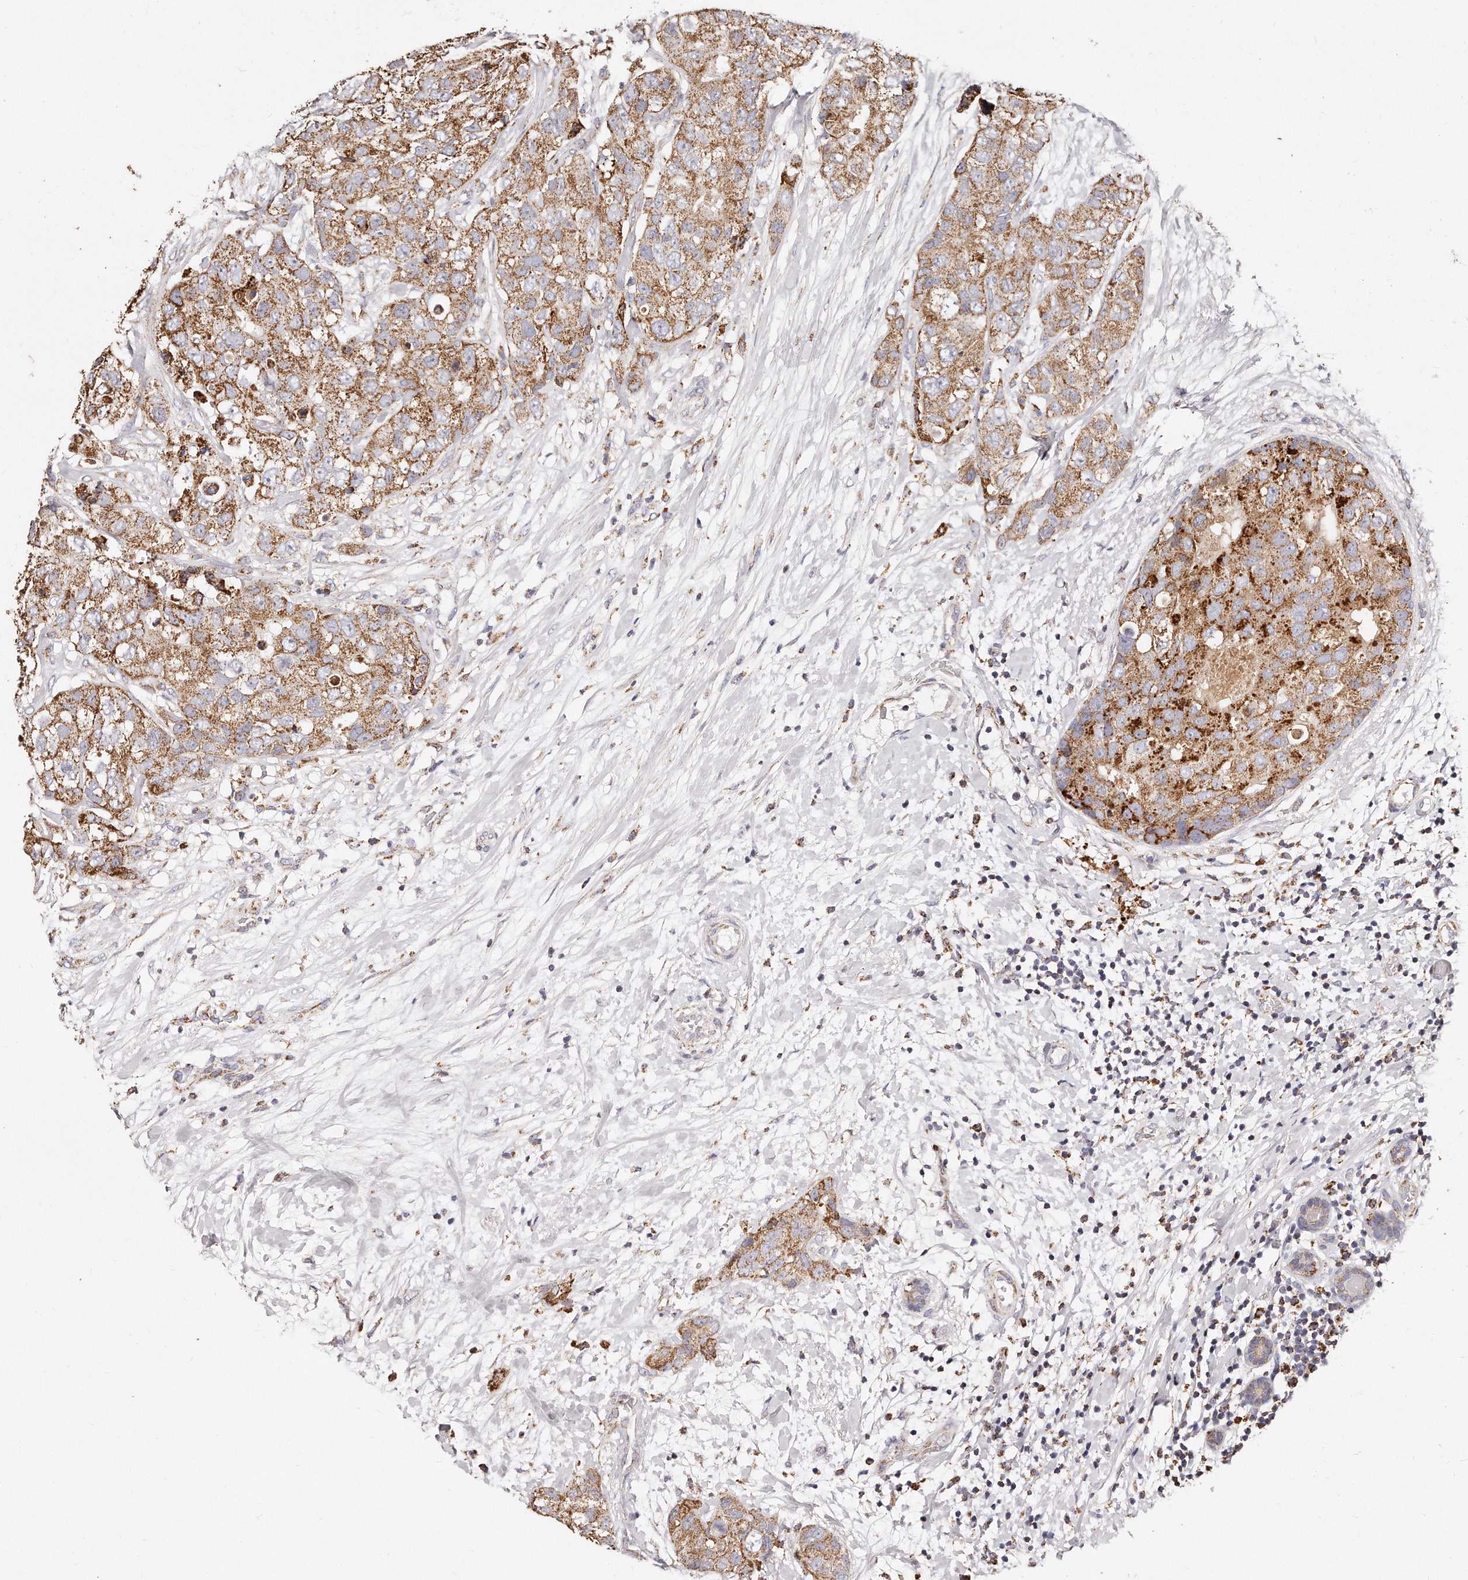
{"staining": {"intensity": "strong", "quantity": ">75%", "location": "cytoplasmic/membranous"}, "tissue": "breast cancer", "cell_type": "Tumor cells", "image_type": "cancer", "snomed": [{"axis": "morphology", "description": "Duct carcinoma"}, {"axis": "topography", "description": "Breast"}], "caption": "A micrograph of breast cancer stained for a protein displays strong cytoplasmic/membranous brown staining in tumor cells.", "gene": "RTKN", "patient": {"sex": "female", "age": 62}}